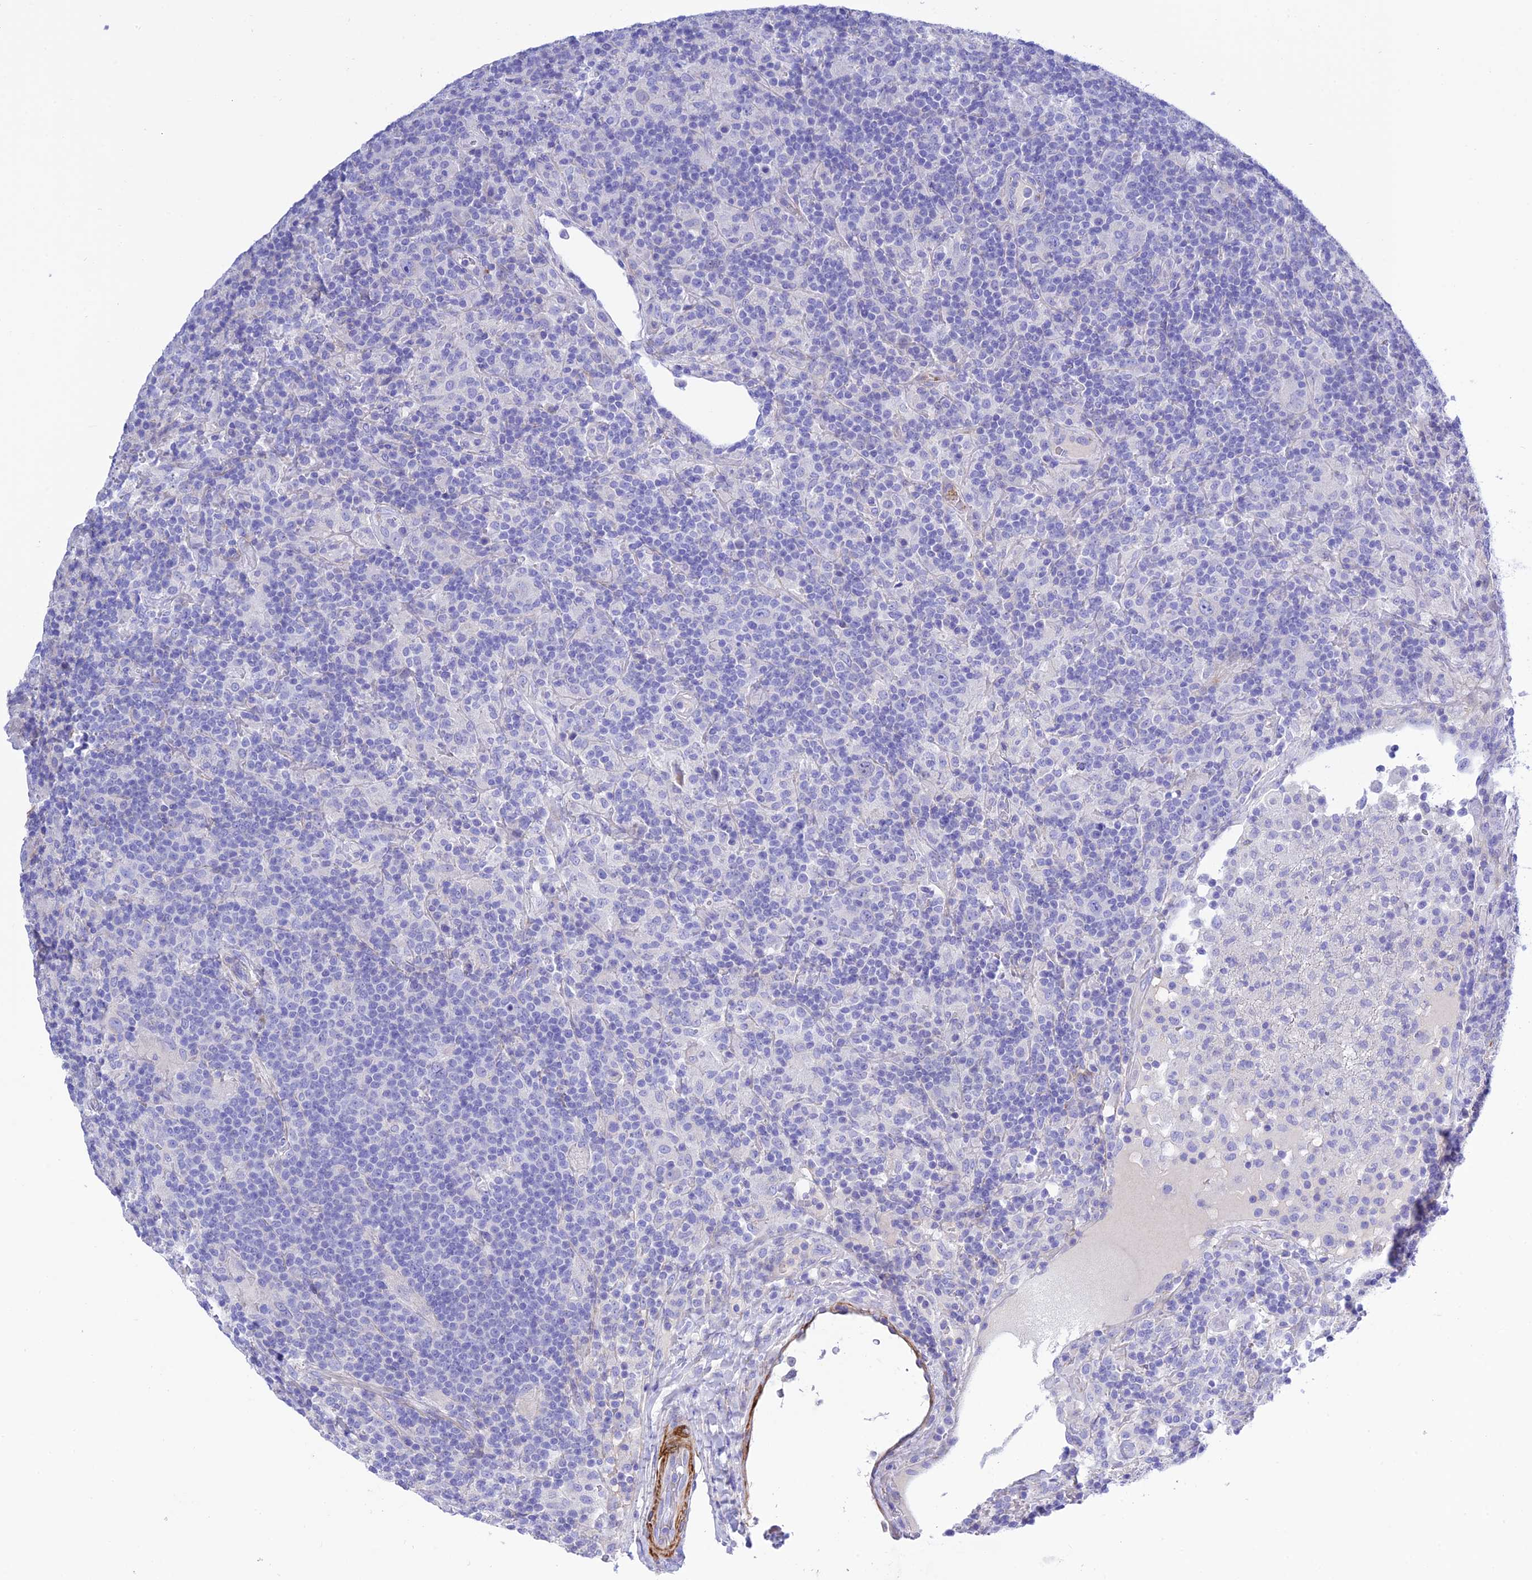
{"staining": {"intensity": "negative", "quantity": "none", "location": "none"}, "tissue": "lymphoma", "cell_type": "Tumor cells", "image_type": "cancer", "snomed": [{"axis": "morphology", "description": "Hodgkin's disease, NOS"}, {"axis": "topography", "description": "Lymph node"}], "caption": "DAB immunohistochemical staining of lymphoma exhibits no significant positivity in tumor cells.", "gene": "FRA10AC1", "patient": {"sex": "male", "age": 70}}